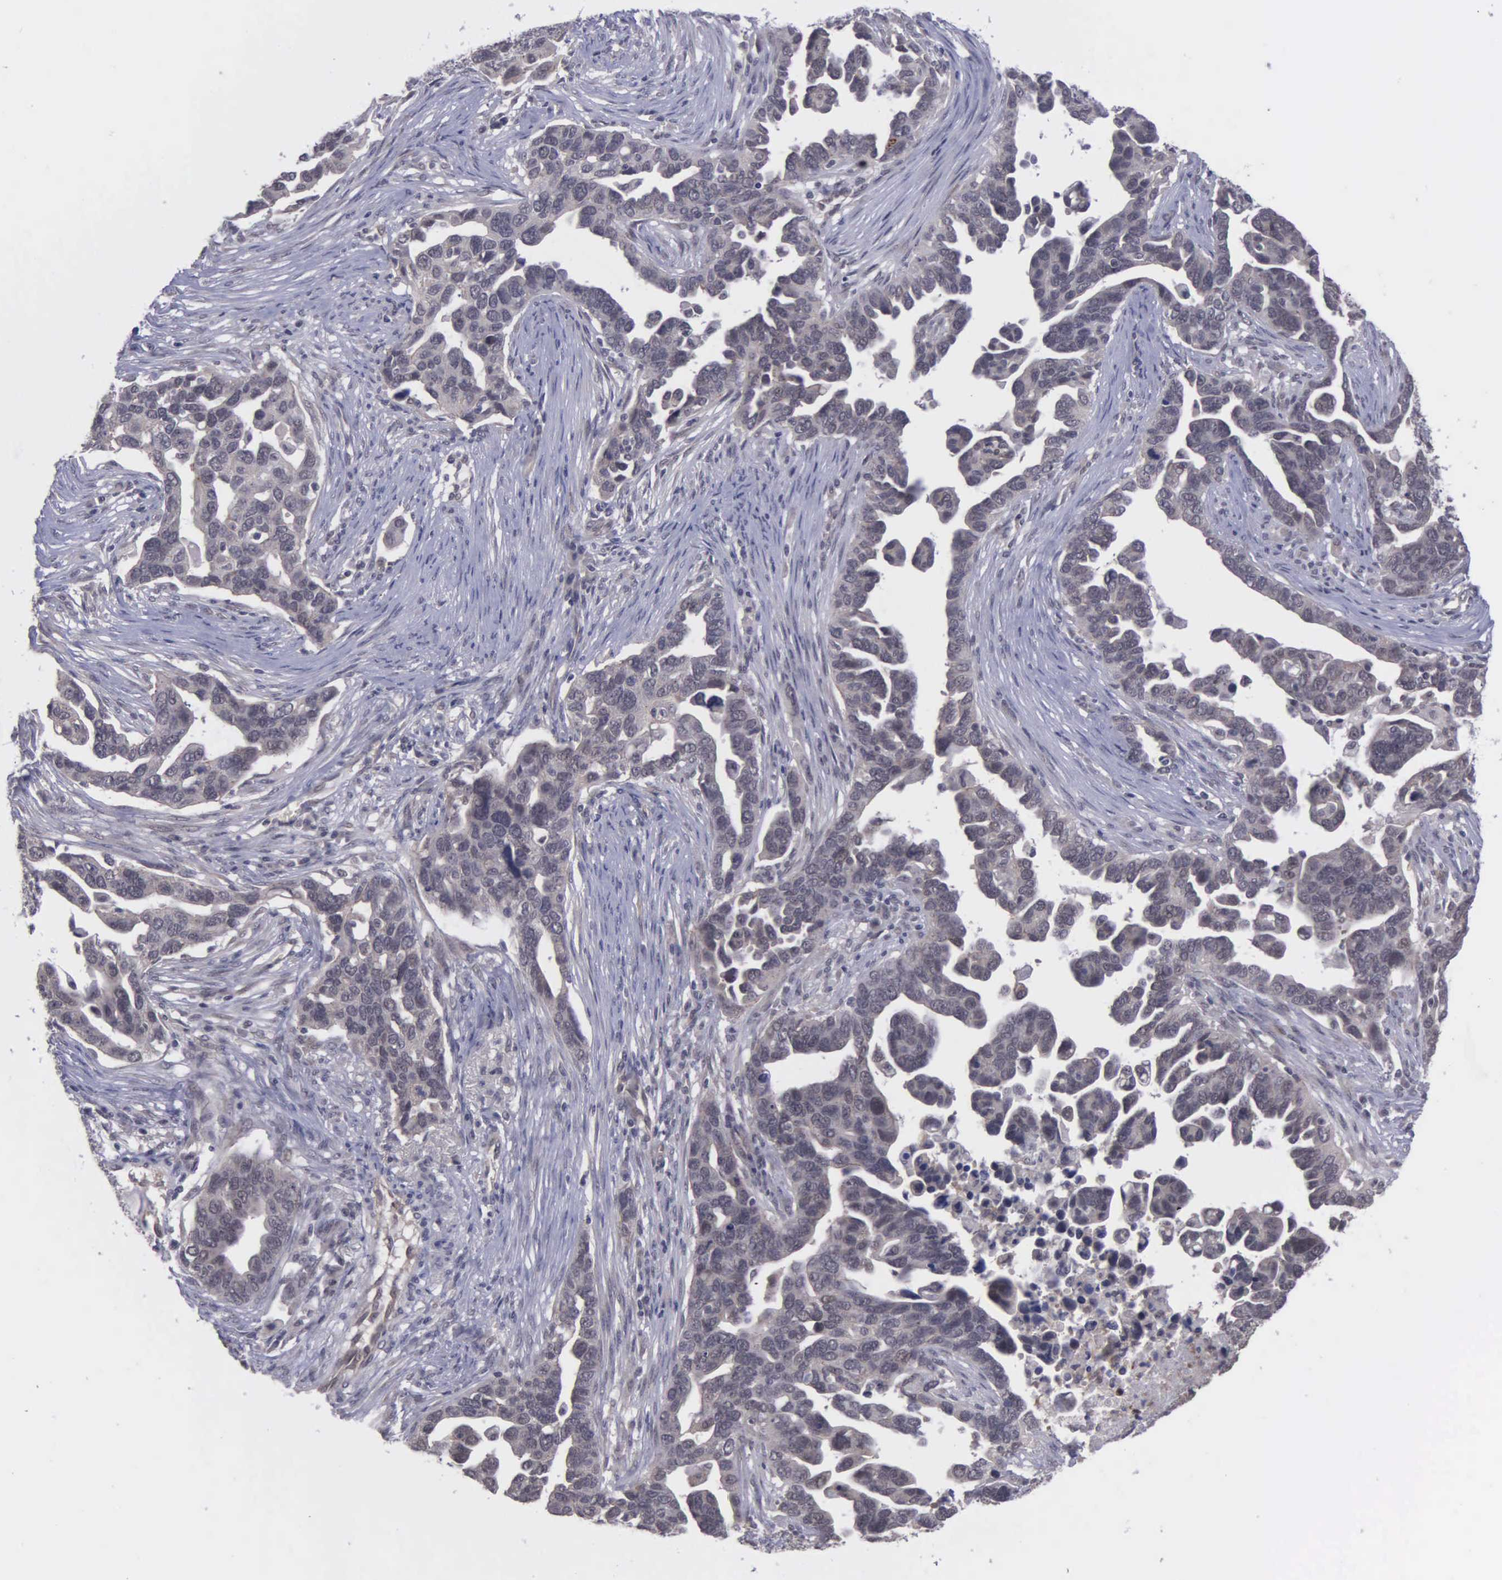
{"staining": {"intensity": "weak", "quantity": "<25%", "location": "cytoplasmic/membranous"}, "tissue": "ovarian cancer", "cell_type": "Tumor cells", "image_type": "cancer", "snomed": [{"axis": "morphology", "description": "Cystadenocarcinoma, serous, NOS"}, {"axis": "topography", "description": "Ovary"}], "caption": "Tumor cells are negative for brown protein staining in ovarian serous cystadenocarcinoma.", "gene": "MAP3K9", "patient": {"sex": "female", "age": 54}}